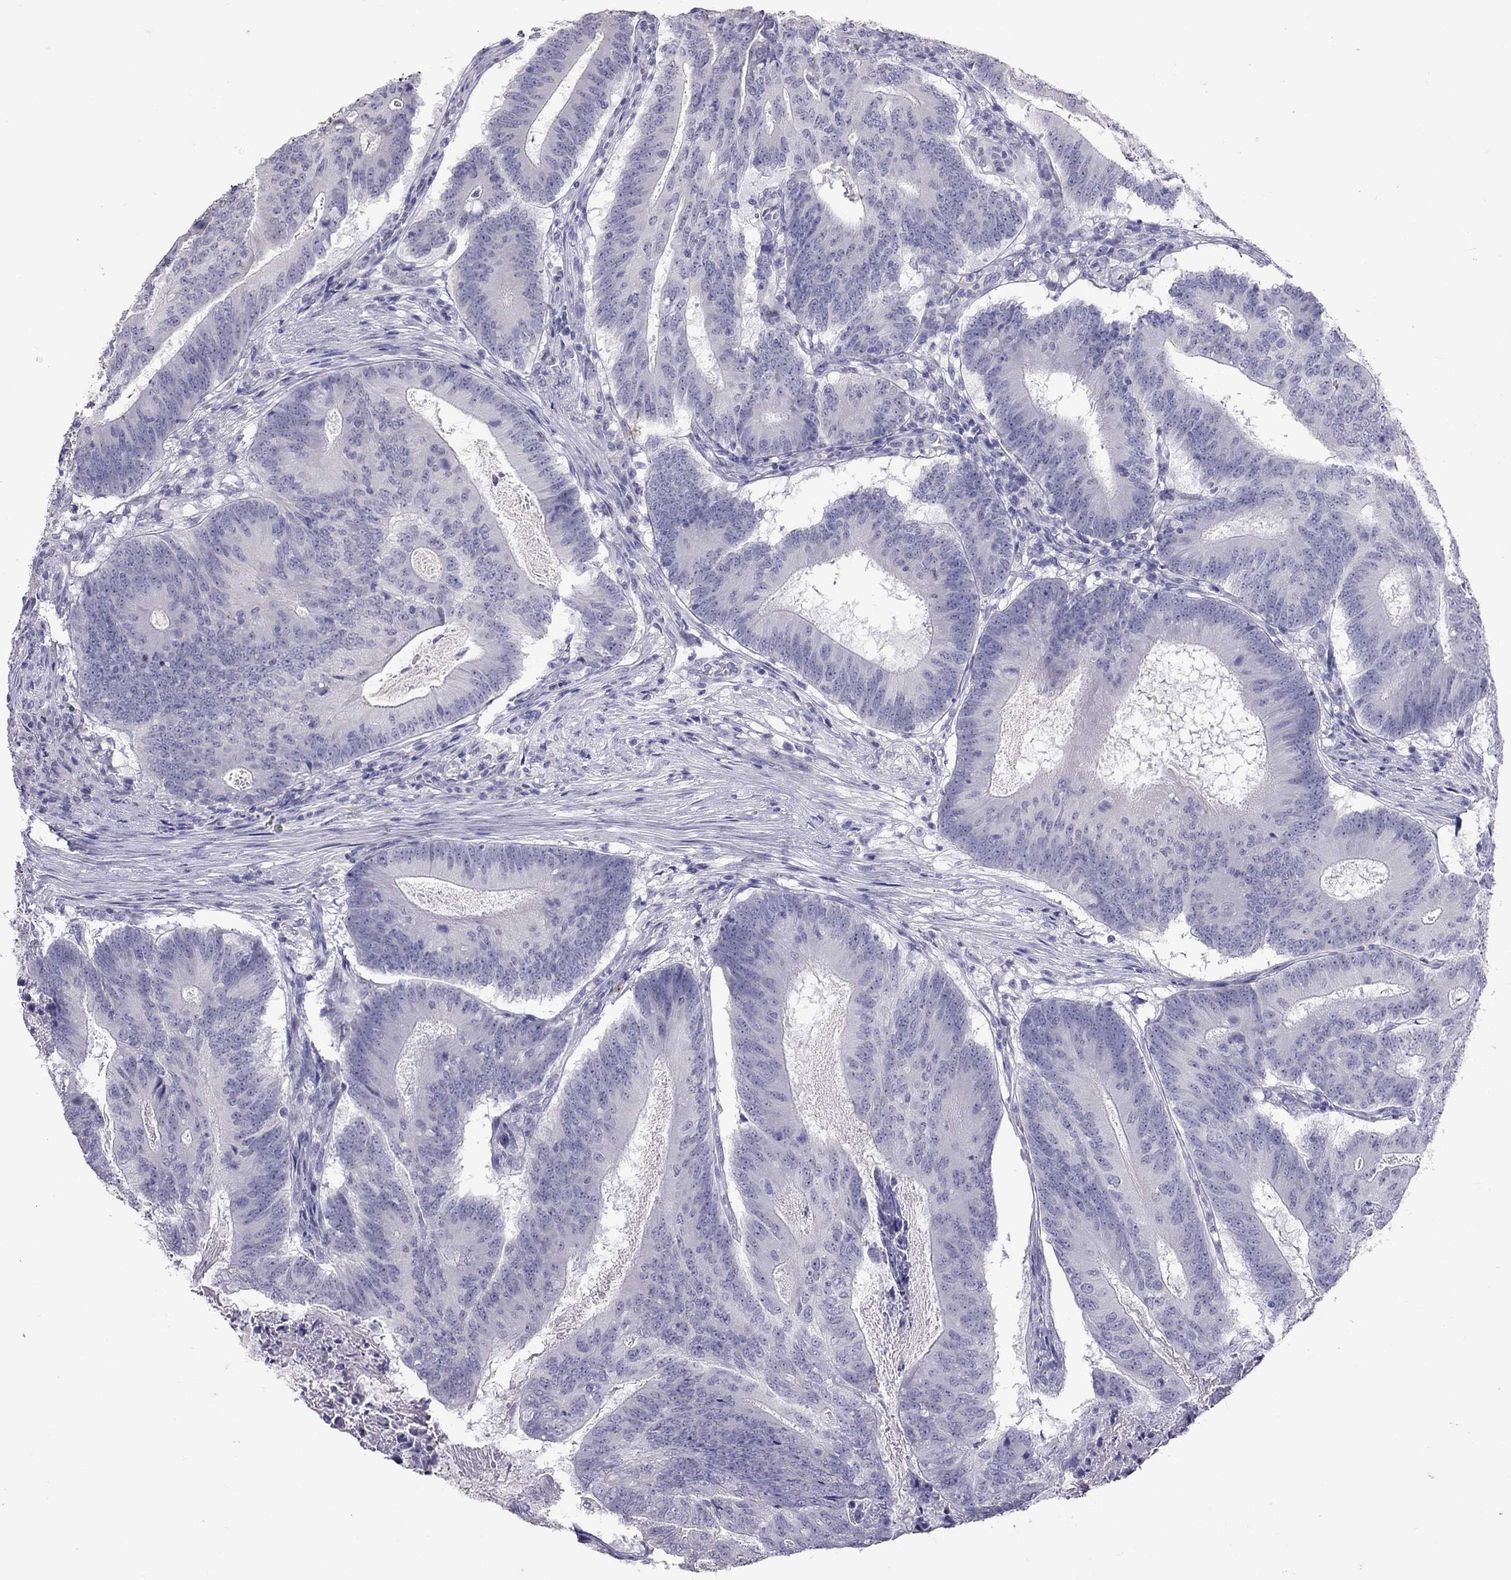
{"staining": {"intensity": "negative", "quantity": "none", "location": "none"}, "tissue": "colorectal cancer", "cell_type": "Tumor cells", "image_type": "cancer", "snomed": [{"axis": "morphology", "description": "Adenocarcinoma, NOS"}, {"axis": "topography", "description": "Colon"}], "caption": "Protein analysis of colorectal cancer exhibits no significant positivity in tumor cells.", "gene": "MUC16", "patient": {"sex": "female", "age": 70}}